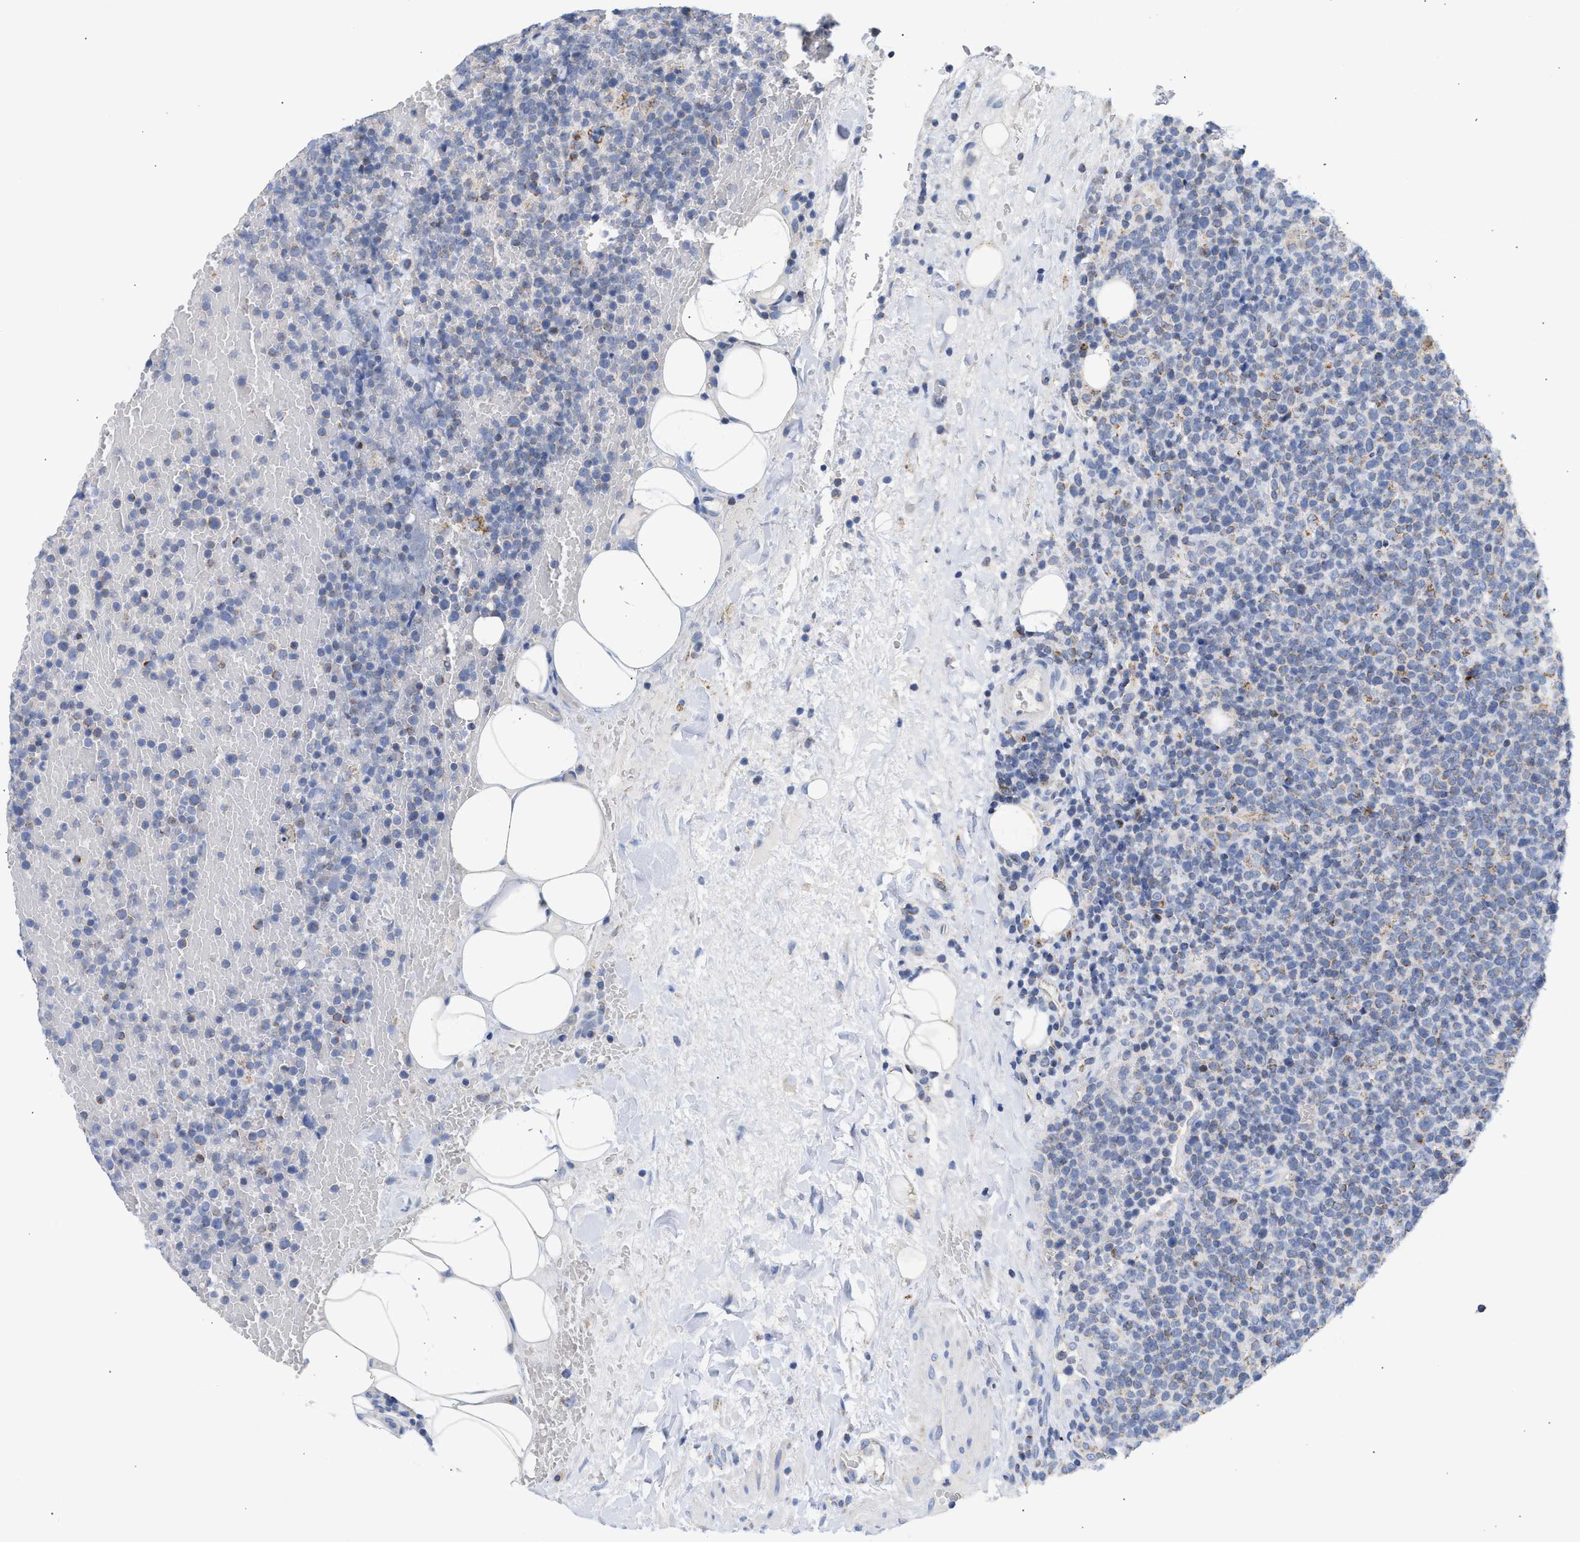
{"staining": {"intensity": "moderate", "quantity": "25%-75%", "location": "cytoplasmic/membranous"}, "tissue": "lymphoma", "cell_type": "Tumor cells", "image_type": "cancer", "snomed": [{"axis": "morphology", "description": "Malignant lymphoma, non-Hodgkin's type, High grade"}, {"axis": "topography", "description": "Lymph node"}], "caption": "This is an image of IHC staining of lymphoma, which shows moderate positivity in the cytoplasmic/membranous of tumor cells.", "gene": "ACOT13", "patient": {"sex": "male", "age": 61}}